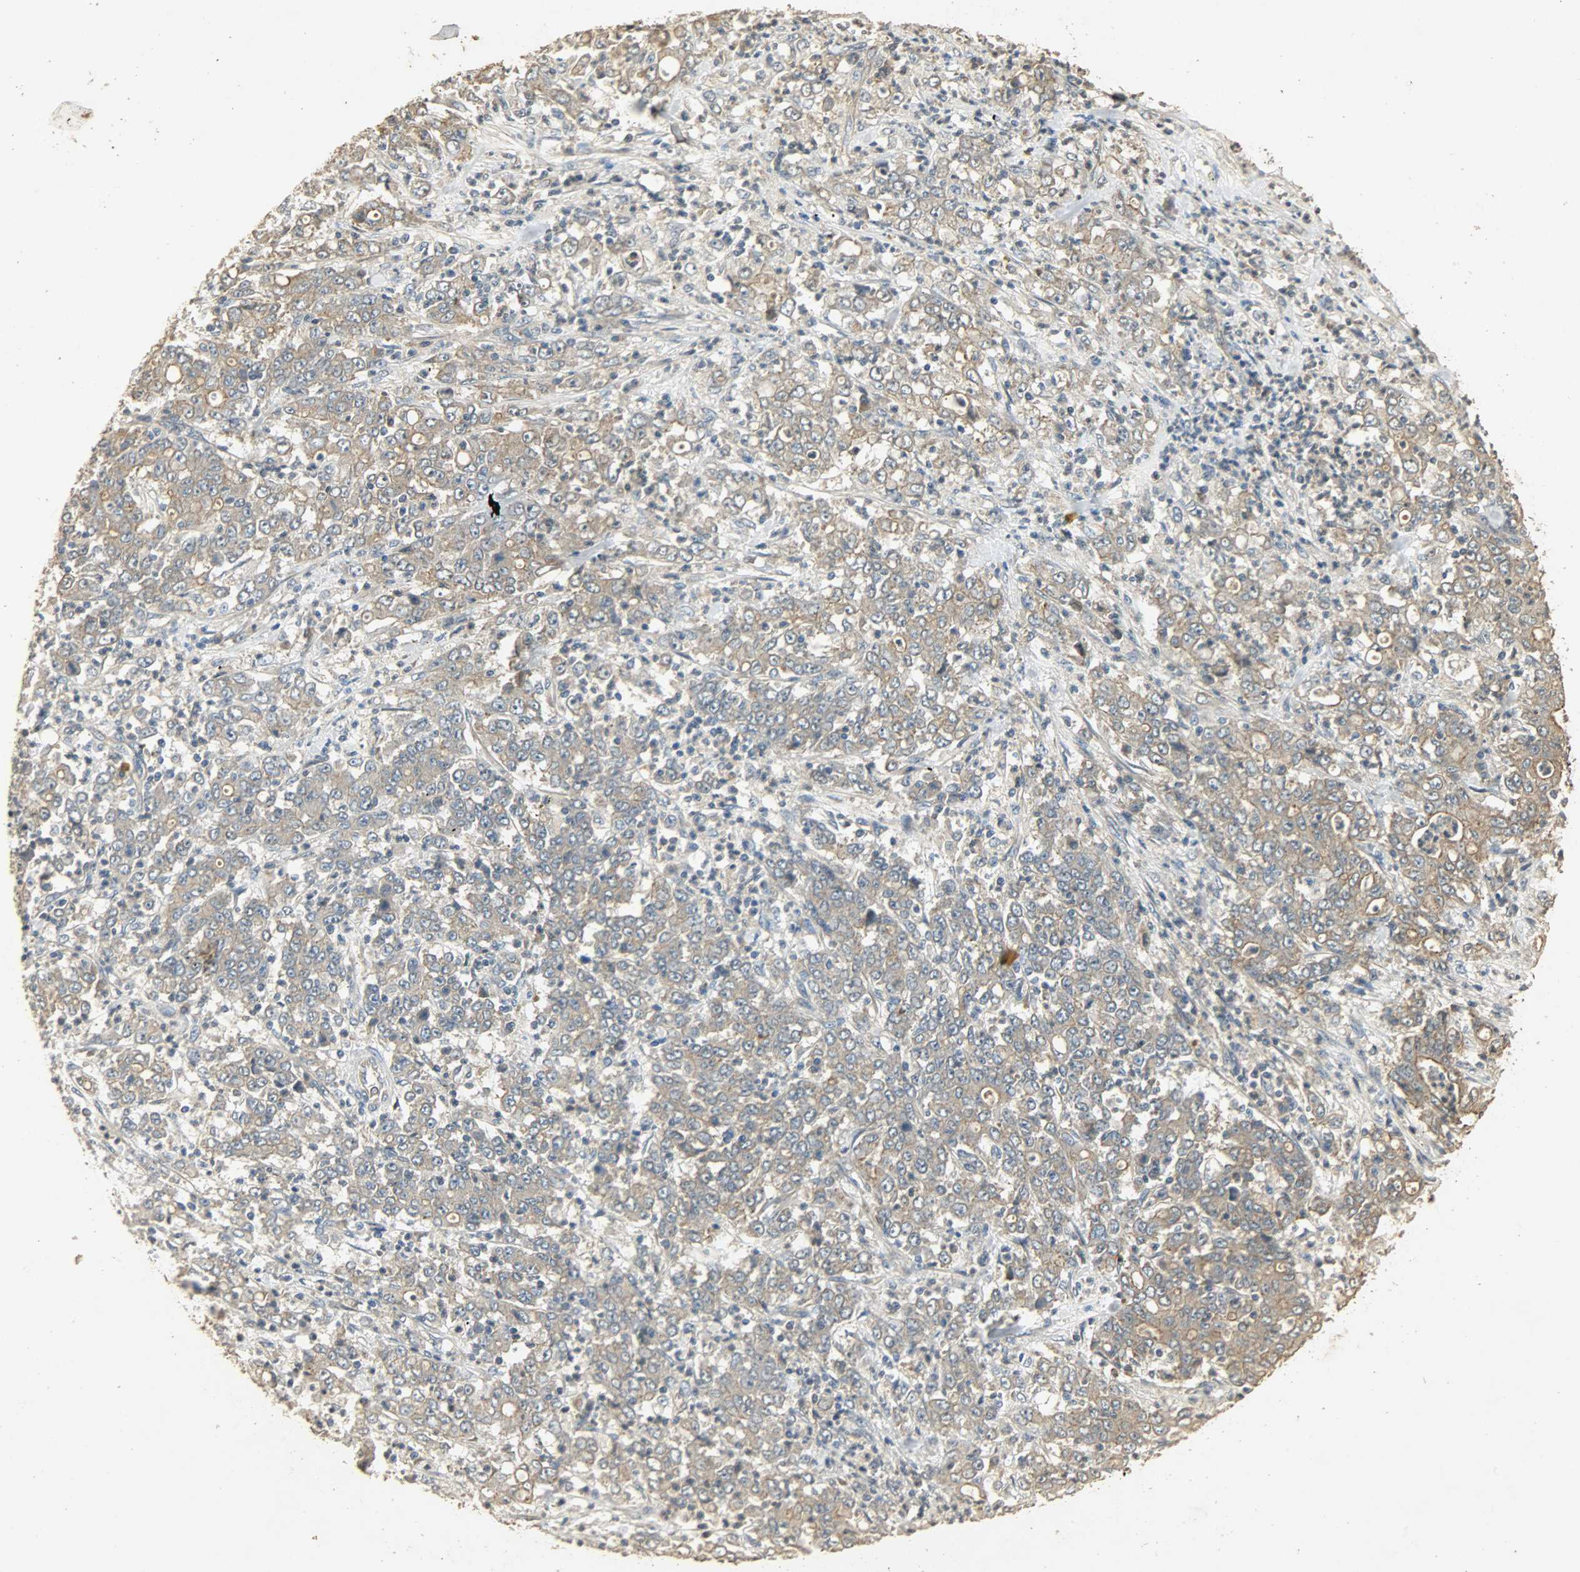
{"staining": {"intensity": "weak", "quantity": ">75%", "location": "cytoplasmic/membranous"}, "tissue": "stomach cancer", "cell_type": "Tumor cells", "image_type": "cancer", "snomed": [{"axis": "morphology", "description": "Adenocarcinoma, NOS"}, {"axis": "topography", "description": "Stomach, lower"}], "caption": "Stomach cancer was stained to show a protein in brown. There is low levels of weak cytoplasmic/membranous staining in about >75% of tumor cells. The staining is performed using DAB (3,3'-diaminobenzidine) brown chromogen to label protein expression. The nuclei are counter-stained blue using hematoxylin.", "gene": "ATP2B1", "patient": {"sex": "female", "age": 71}}